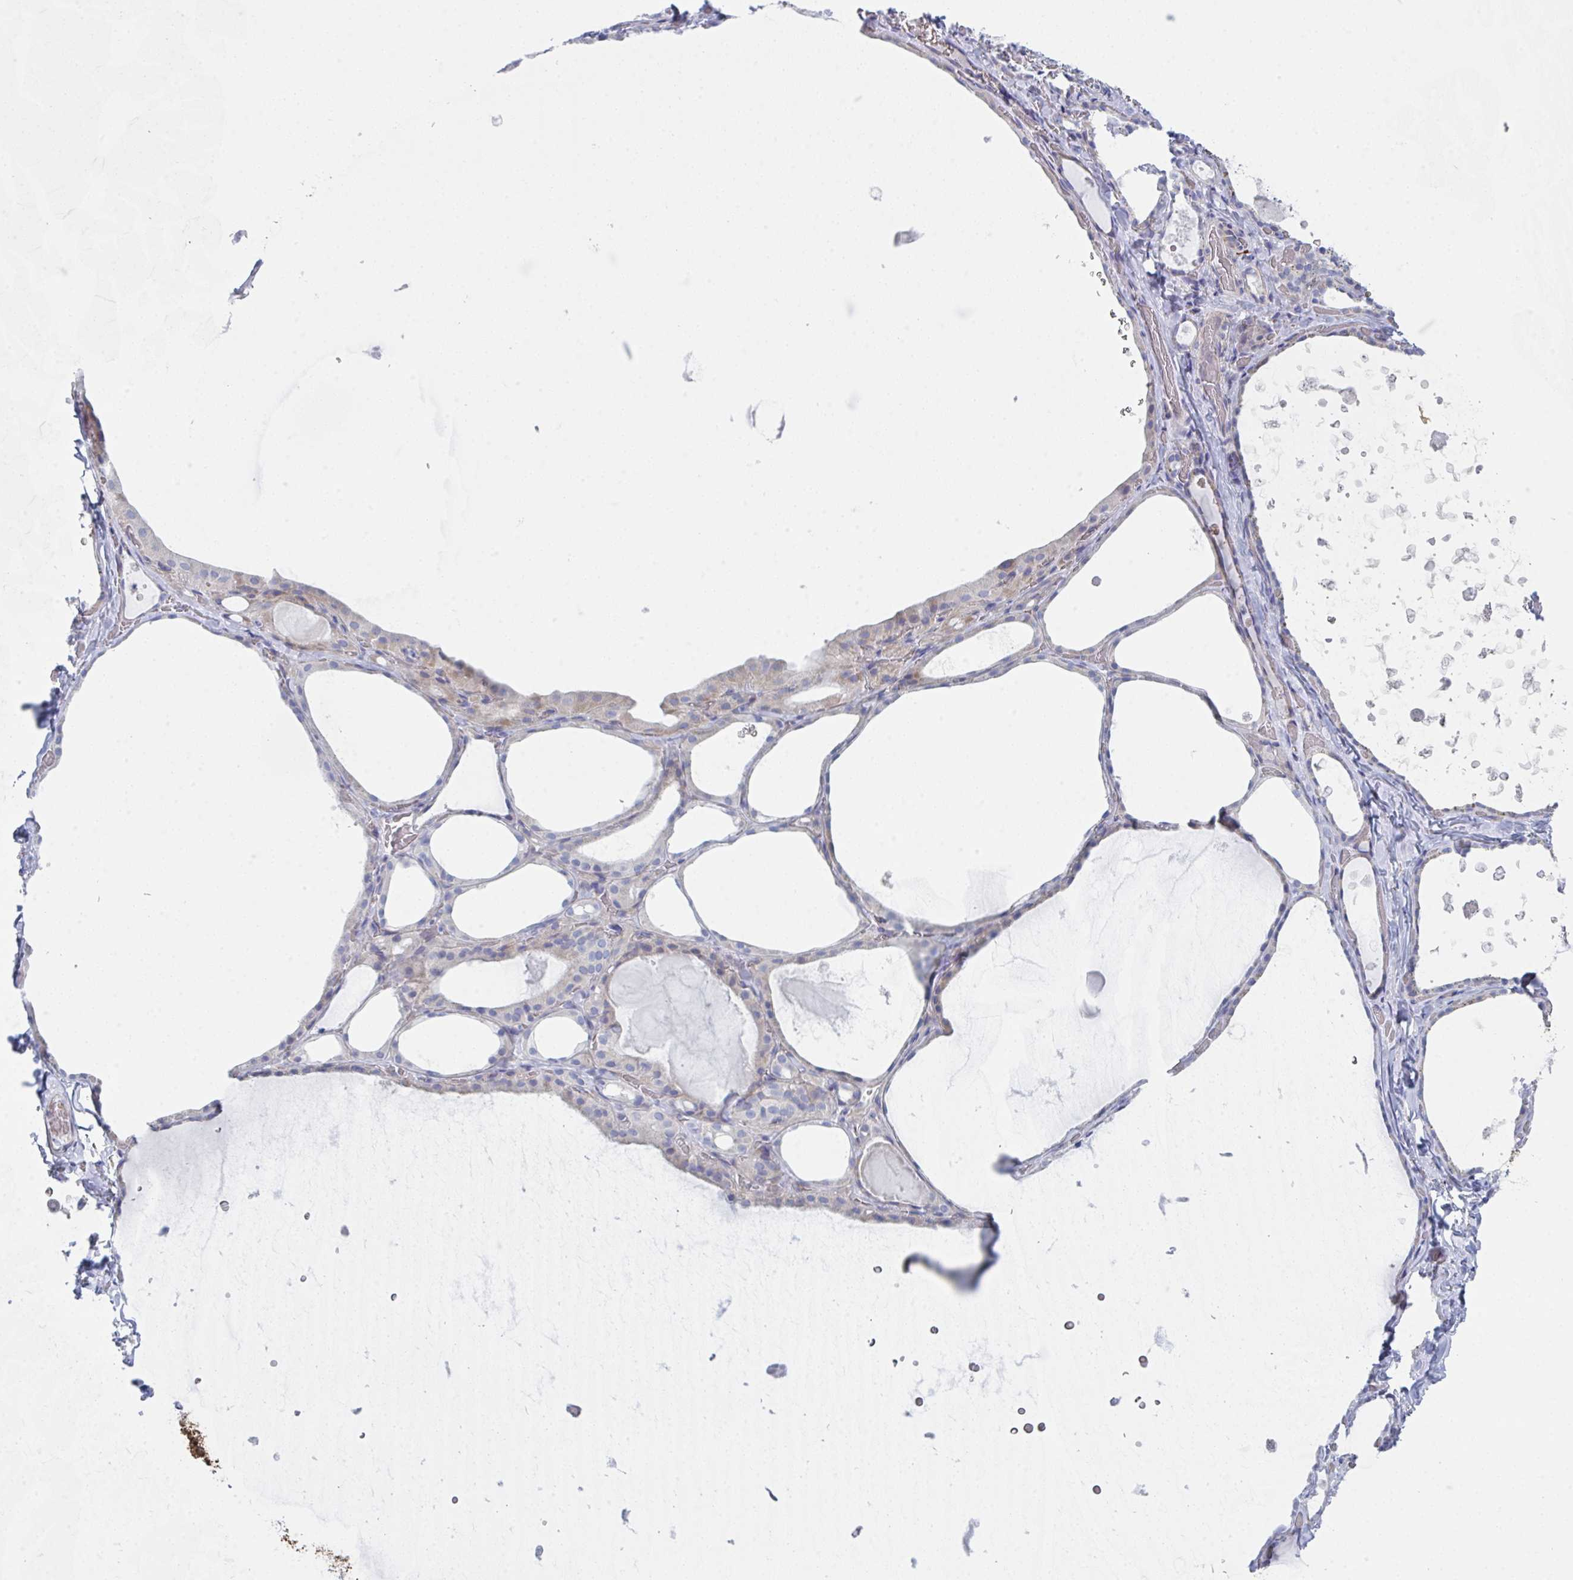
{"staining": {"intensity": "negative", "quantity": "none", "location": "none"}, "tissue": "thyroid gland", "cell_type": "Glandular cells", "image_type": "normal", "snomed": [{"axis": "morphology", "description": "Normal tissue, NOS"}, {"axis": "topography", "description": "Thyroid gland"}], "caption": "Immunohistochemistry photomicrograph of normal human thyroid gland stained for a protein (brown), which exhibits no expression in glandular cells.", "gene": "ZNF684", "patient": {"sex": "female", "age": 56}}